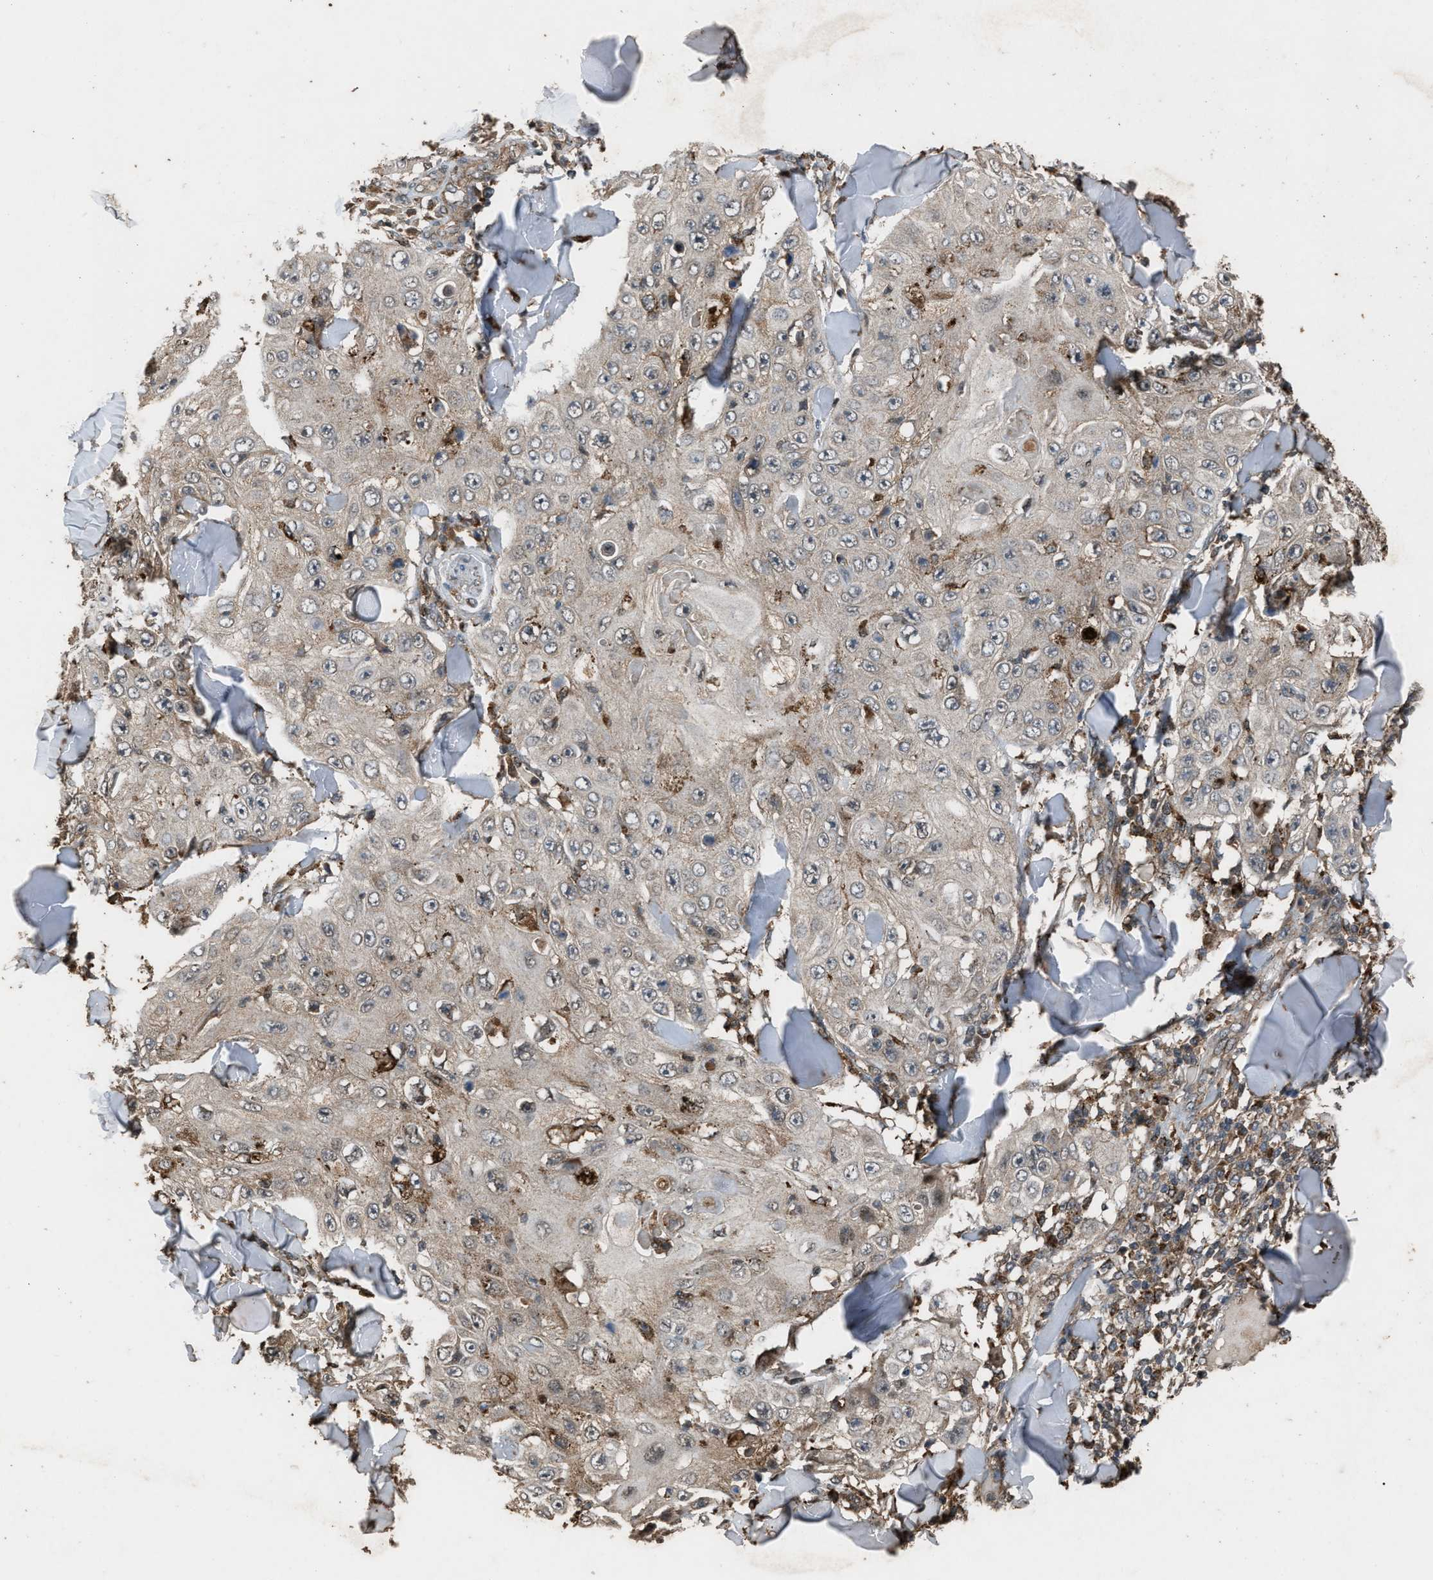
{"staining": {"intensity": "weak", "quantity": ">75%", "location": "cytoplasmic/membranous"}, "tissue": "skin cancer", "cell_type": "Tumor cells", "image_type": "cancer", "snomed": [{"axis": "morphology", "description": "Squamous cell carcinoma, NOS"}, {"axis": "topography", "description": "Skin"}], "caption": "An image of human skin squamous cell carcinoma stained for a protein reveals weak cytoplasmic/membranous brown staining in tumor cells.", "gene": "PSMD1", "patient": {"sex": "male", "age": 86}}